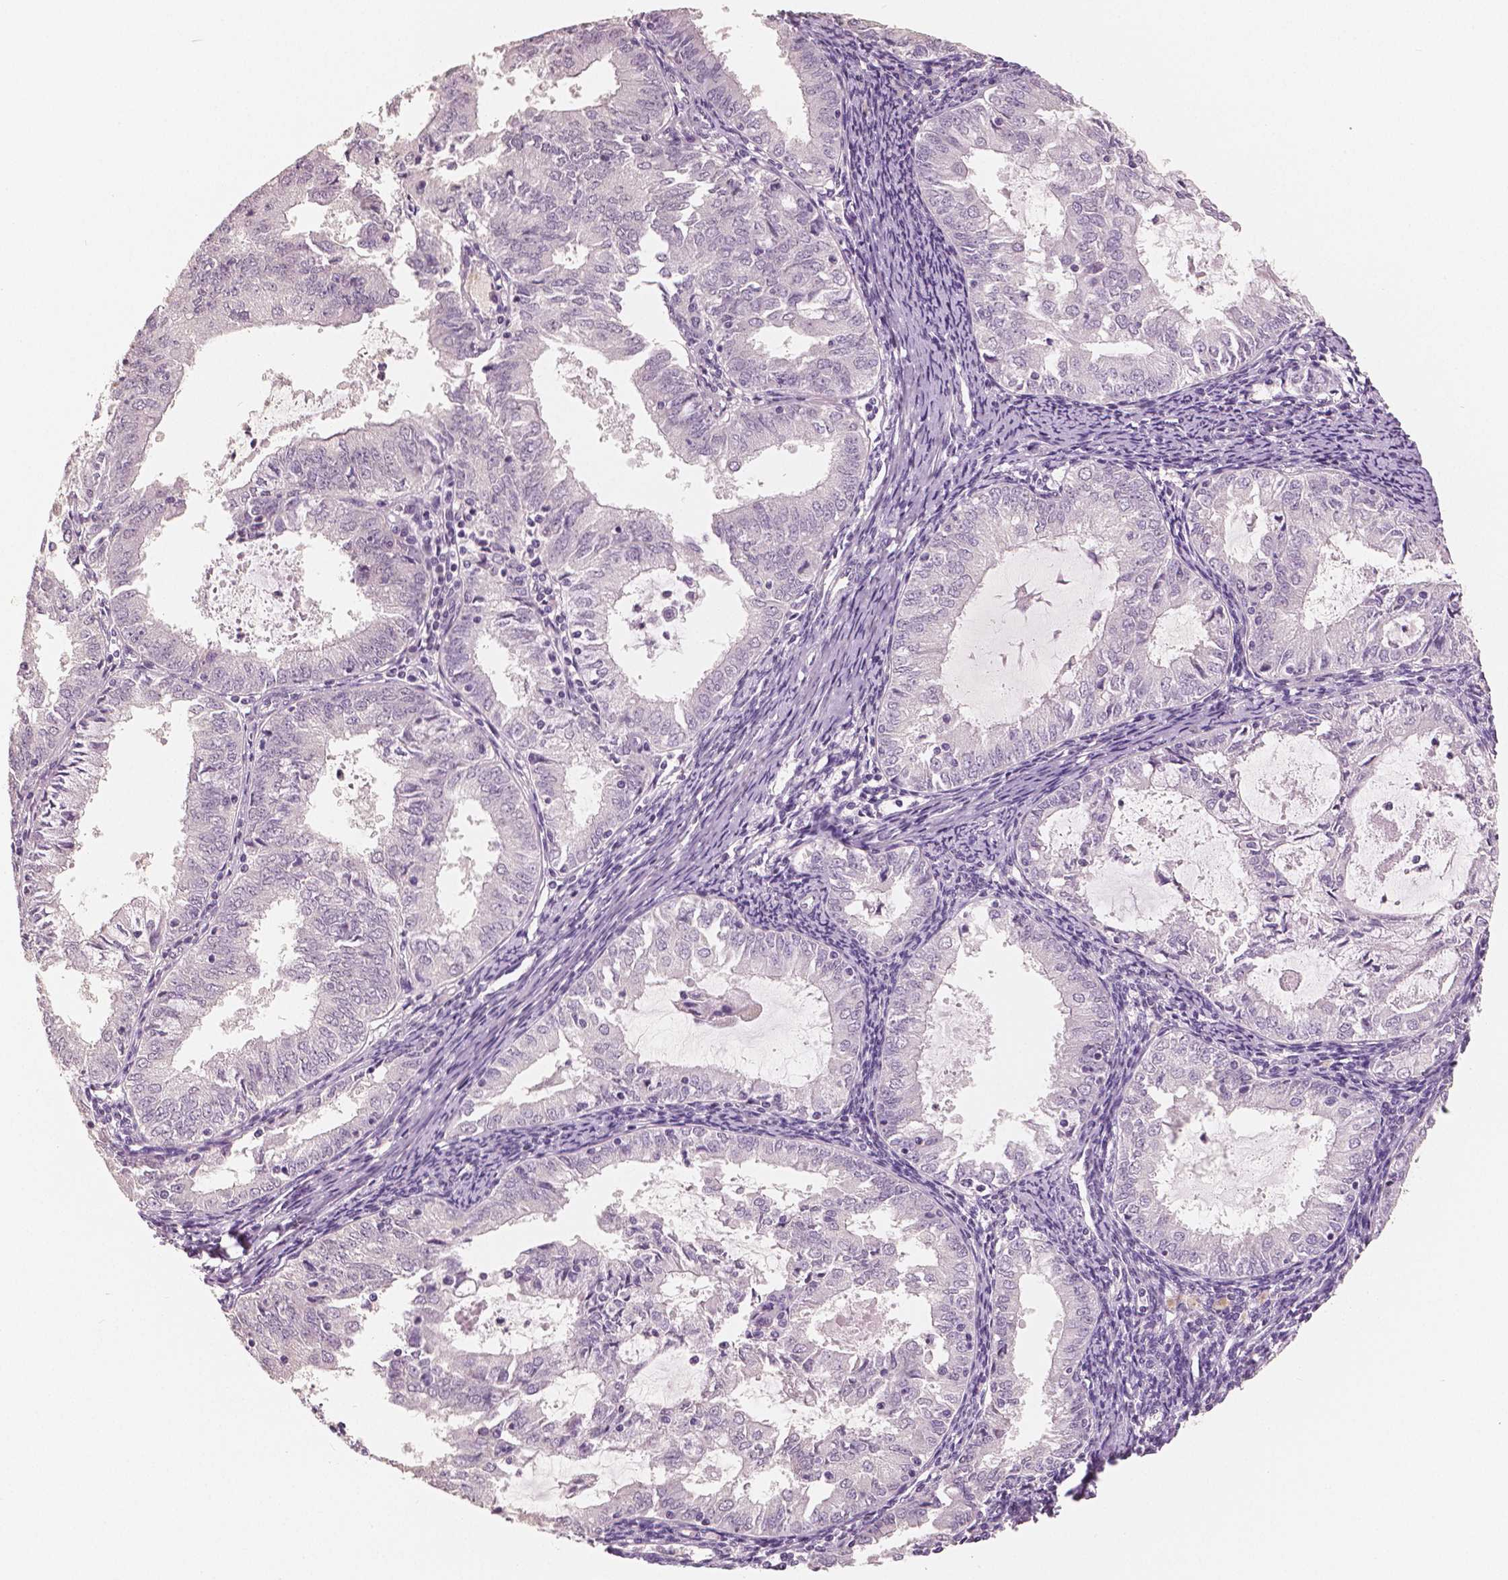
{"staining": {"intensity": "negative", "quantity": "none", "location": "none"}, "tissue": "endometrial cancer", "cell_type": "Tumor cells", "image_type": "cancer", "snomed": [{"axis": "morphology", "description": "Adenocarcinoma, NOS"}, {"axis": "topography", "description": "Endometrium"}], "caption": "IHC micrograph of neoplastic tissue: human endometrial adenocarcinoma stained with DAB (3,3'-diaminobenzidine) reveals no significant protein staining in tumor cells.", "gene": "NECAB2", "patient": {"sex": "female", "age": 57}}